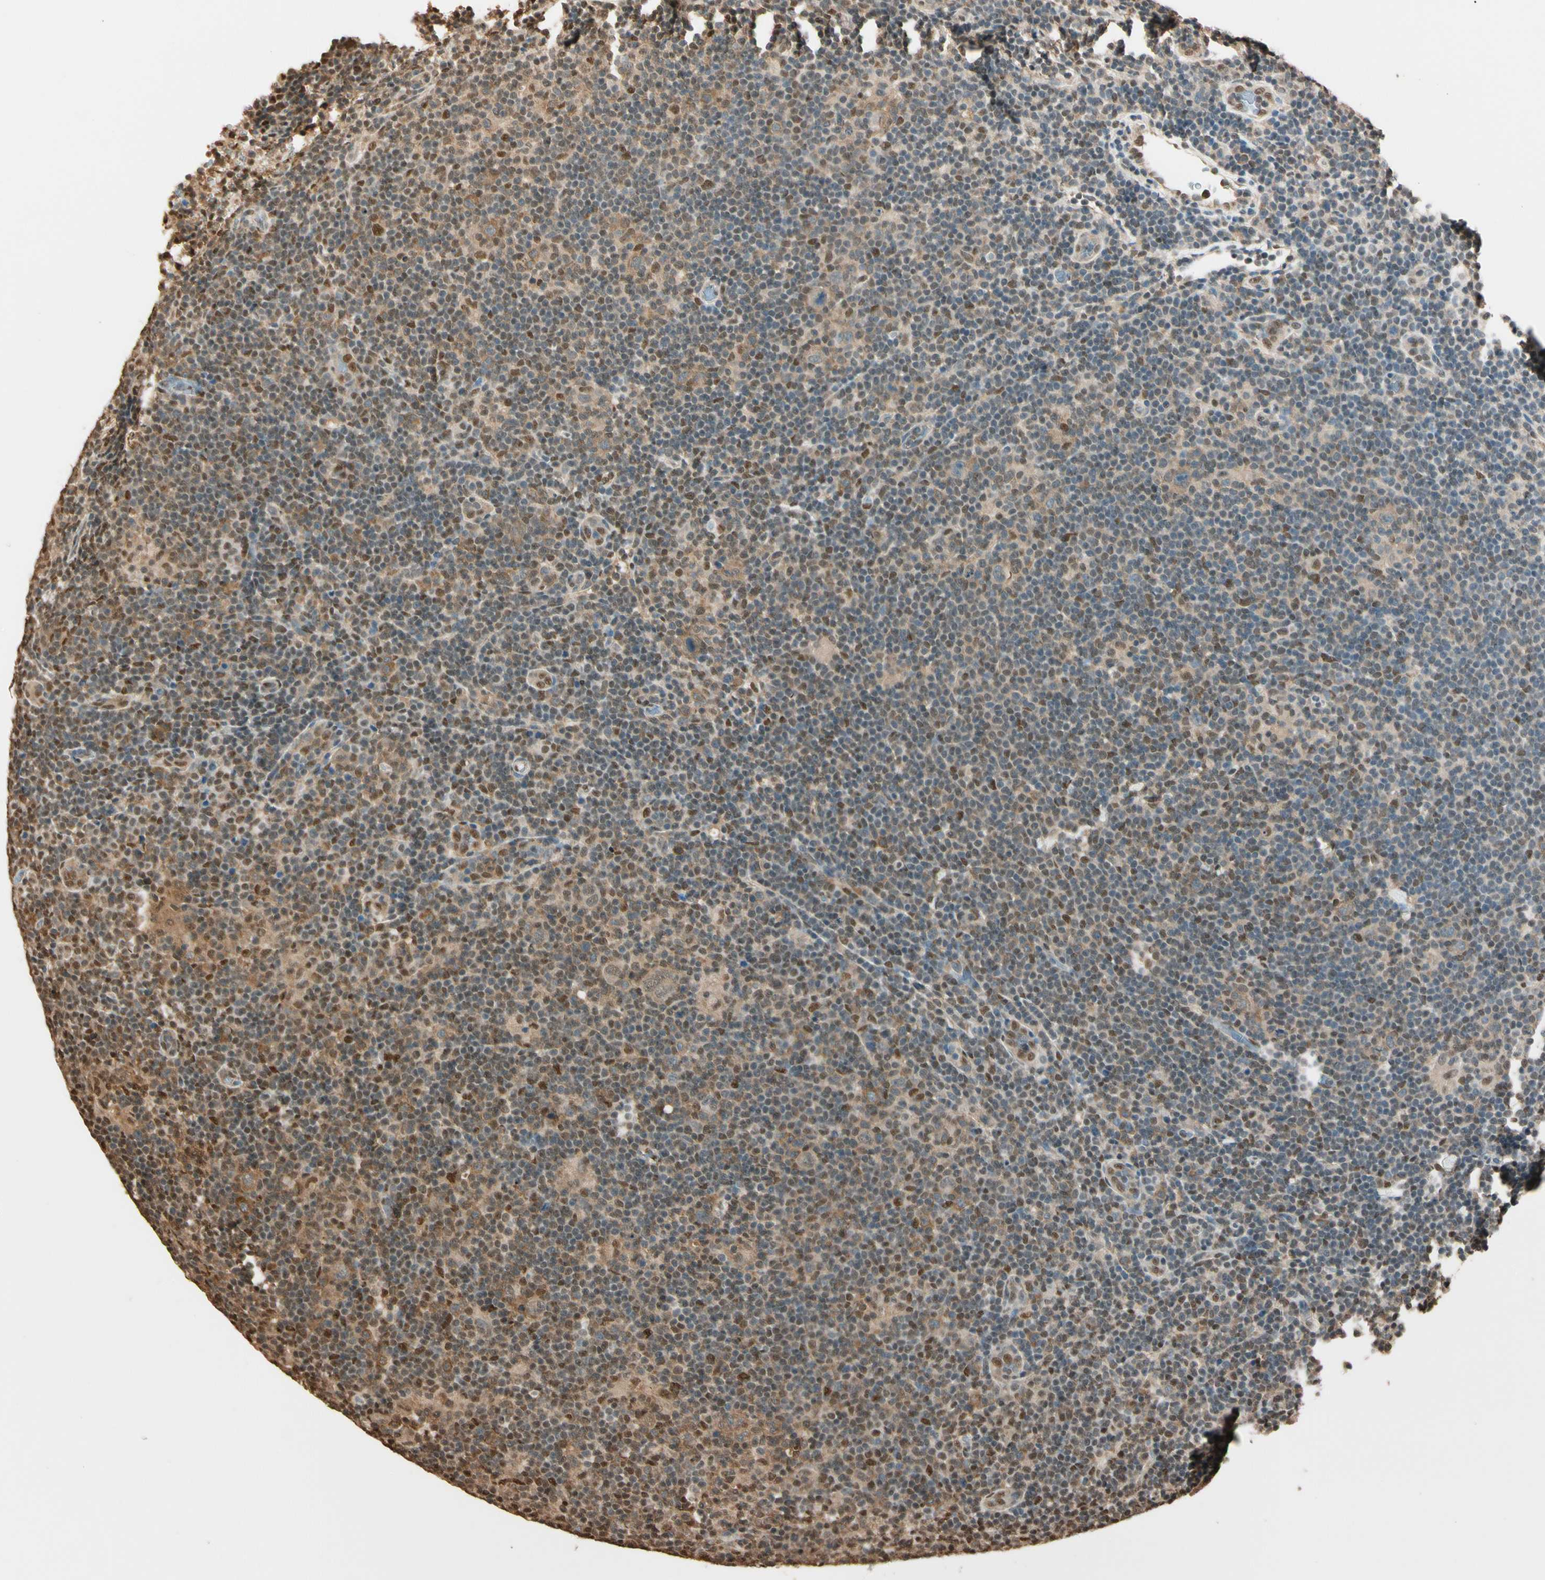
{"staining": {"intensity": "weak", "quantity": ">75%", "location": "cytoplasmic/membranous"}, "tissue": "lymphoma", "cell_type": "Tumor cells", "image_type": "cancer", "snomed": [{"axis": "morphology", "description": "Hodgkin's disease, NOS"}, {"axis": "topography", "description": "Lymph node"}], "caption": "The photomicrograph demonstrates staining of lymphoma, revealing weak cytoplasmic/membranous protein staining (brown color) within tumor cells.", "gene": "PNCK", "patient": {"sex": "female", "age": 57}}